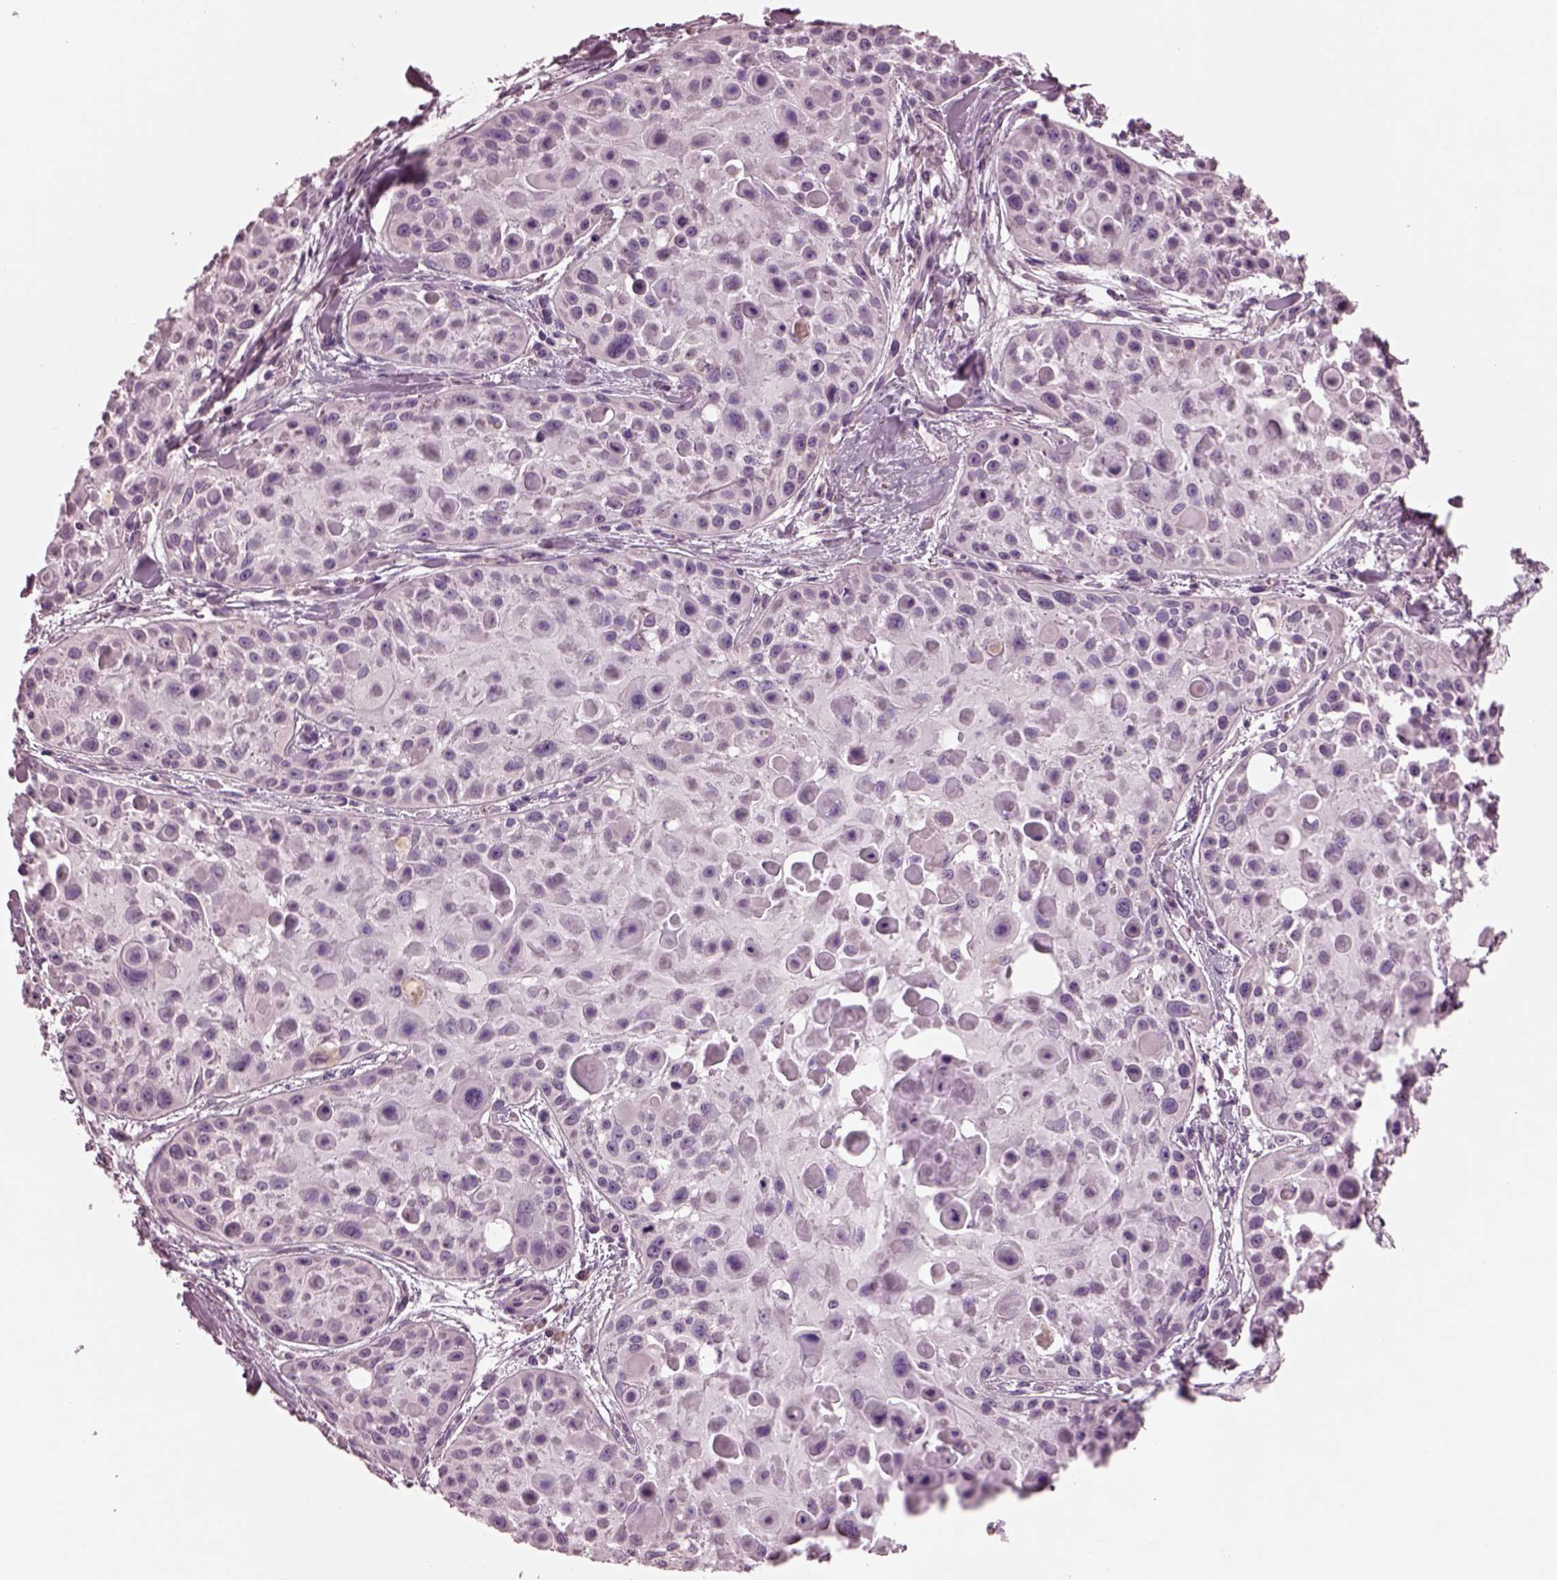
{"staining": {"intensity": "negative", "quantity": "none", "location": "none"}, "tissue": "skin cancer", "cell_type": "Tumor cells", "image_type": "cancer", "snomed": [{"axis": "morphology", "description": "Squamous cell carcinoma, NOS"}, {"axis": "topography", "description": "Skin"}, {"axis": "topography", "description": "Anal"}], "caption": "Immunohistochemistry of human skin cancer (squamous cell carcinoma) demonstrates no staining in tumor cells. The staining was performed using DAB to visualize the protein expression in brown, while the nuclei were stained in blue with hematoxylin (Magnification: 20x).", "gene": "AP4M1", "patient": {"sex": "female", "age": 75}}